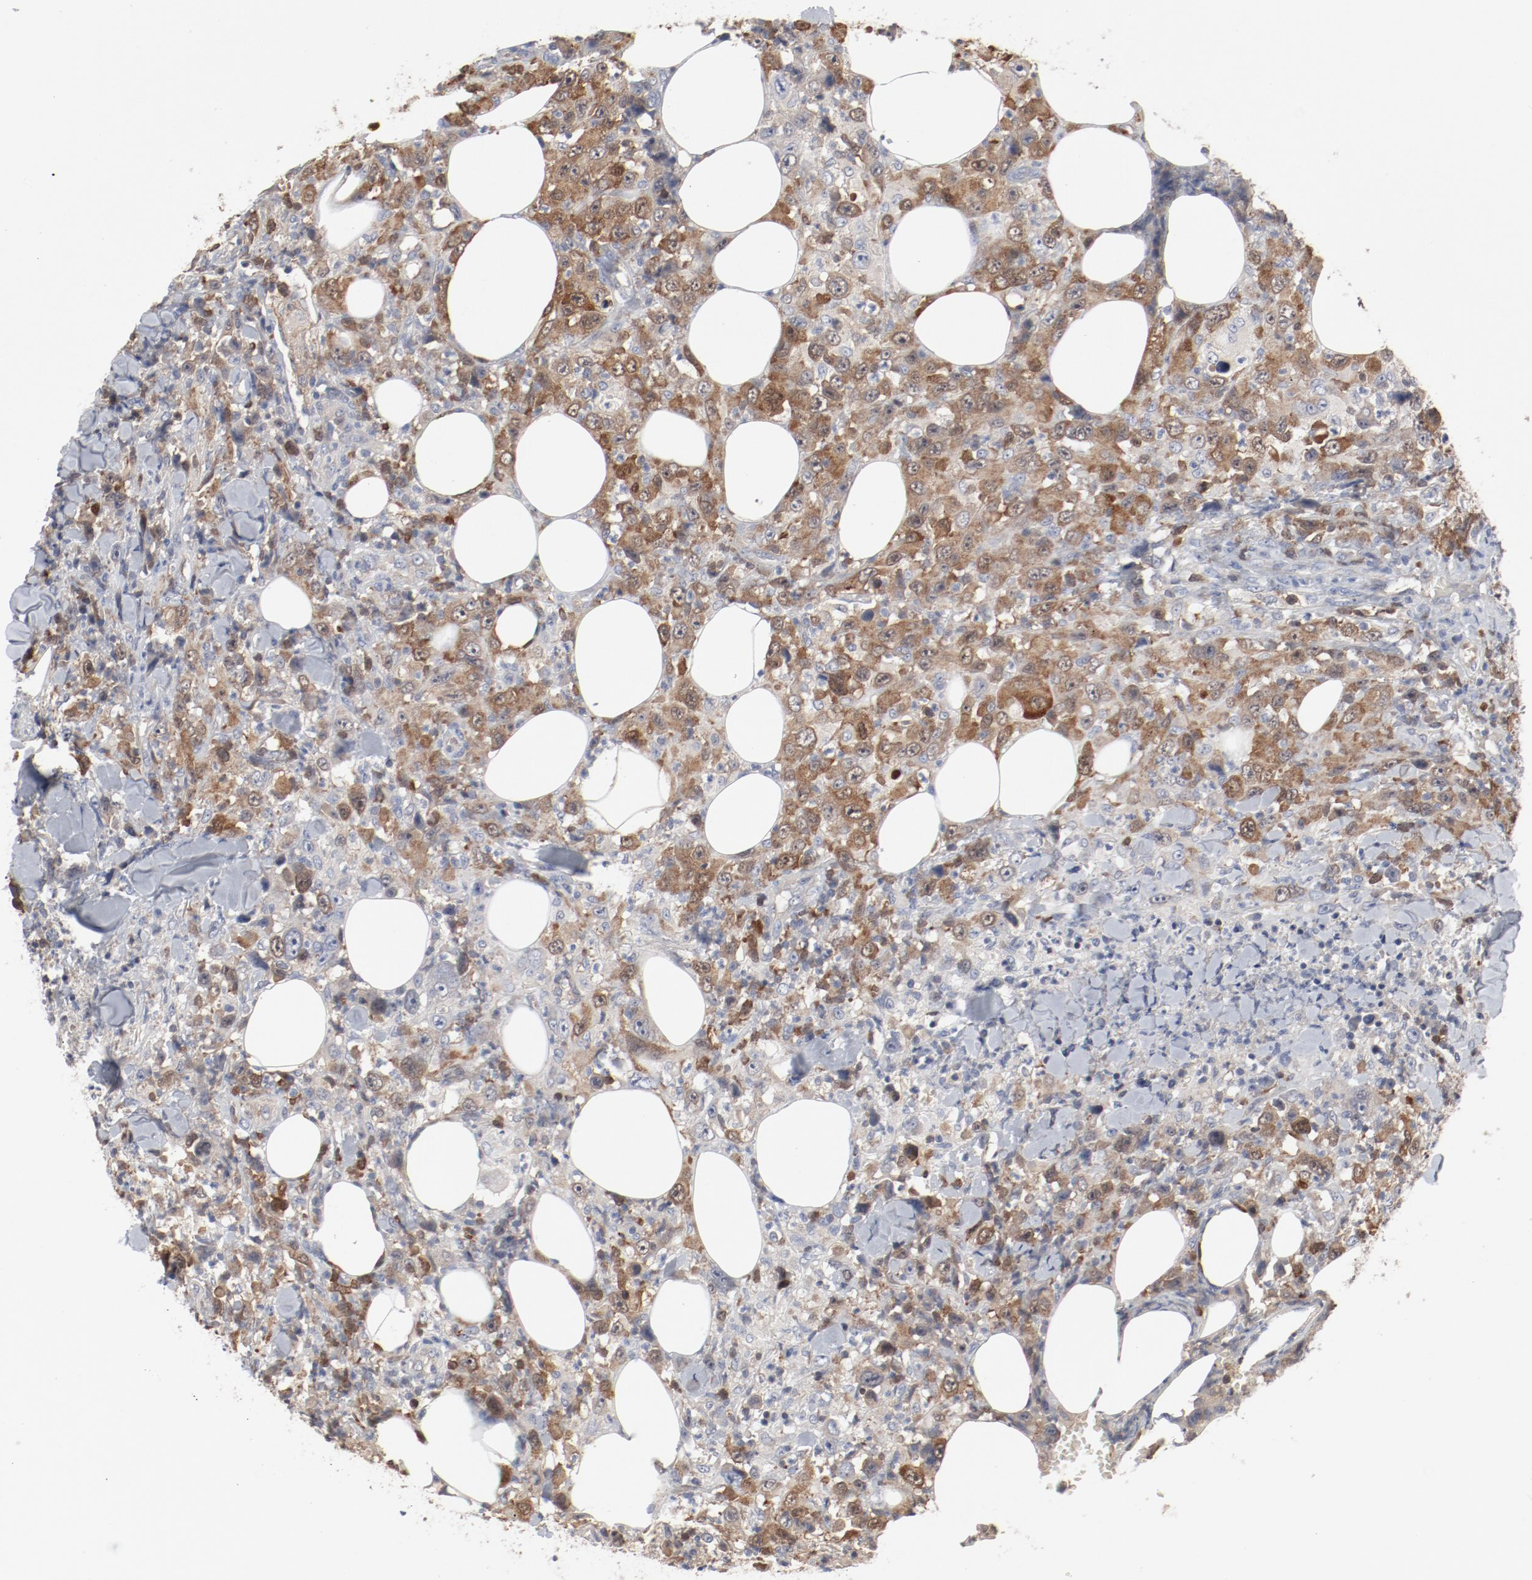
{"staining": {"intensity": "moderate", "quantity": "25%-75%", "location": "cytoplasmic/membranous,nuclear"}, "tissue": "thyroid cancer", "cell_type": "Tumor cells", "image_type": "cancer", "snomed": [{"axis": "morphology", "description": "Carcinoma, NOS"}, {"axis": "topography", "description": "Thyroid gland"}], "caption": "Immunohistochemical staining of human thyroid cancer exhibits medium levels of moderate cytoplasmic/membranous and nuclear positivity in approximately 25%-75% of tumor cells.", "gene": "CDK1", "patient": {"sex": "female", "age": 77}}